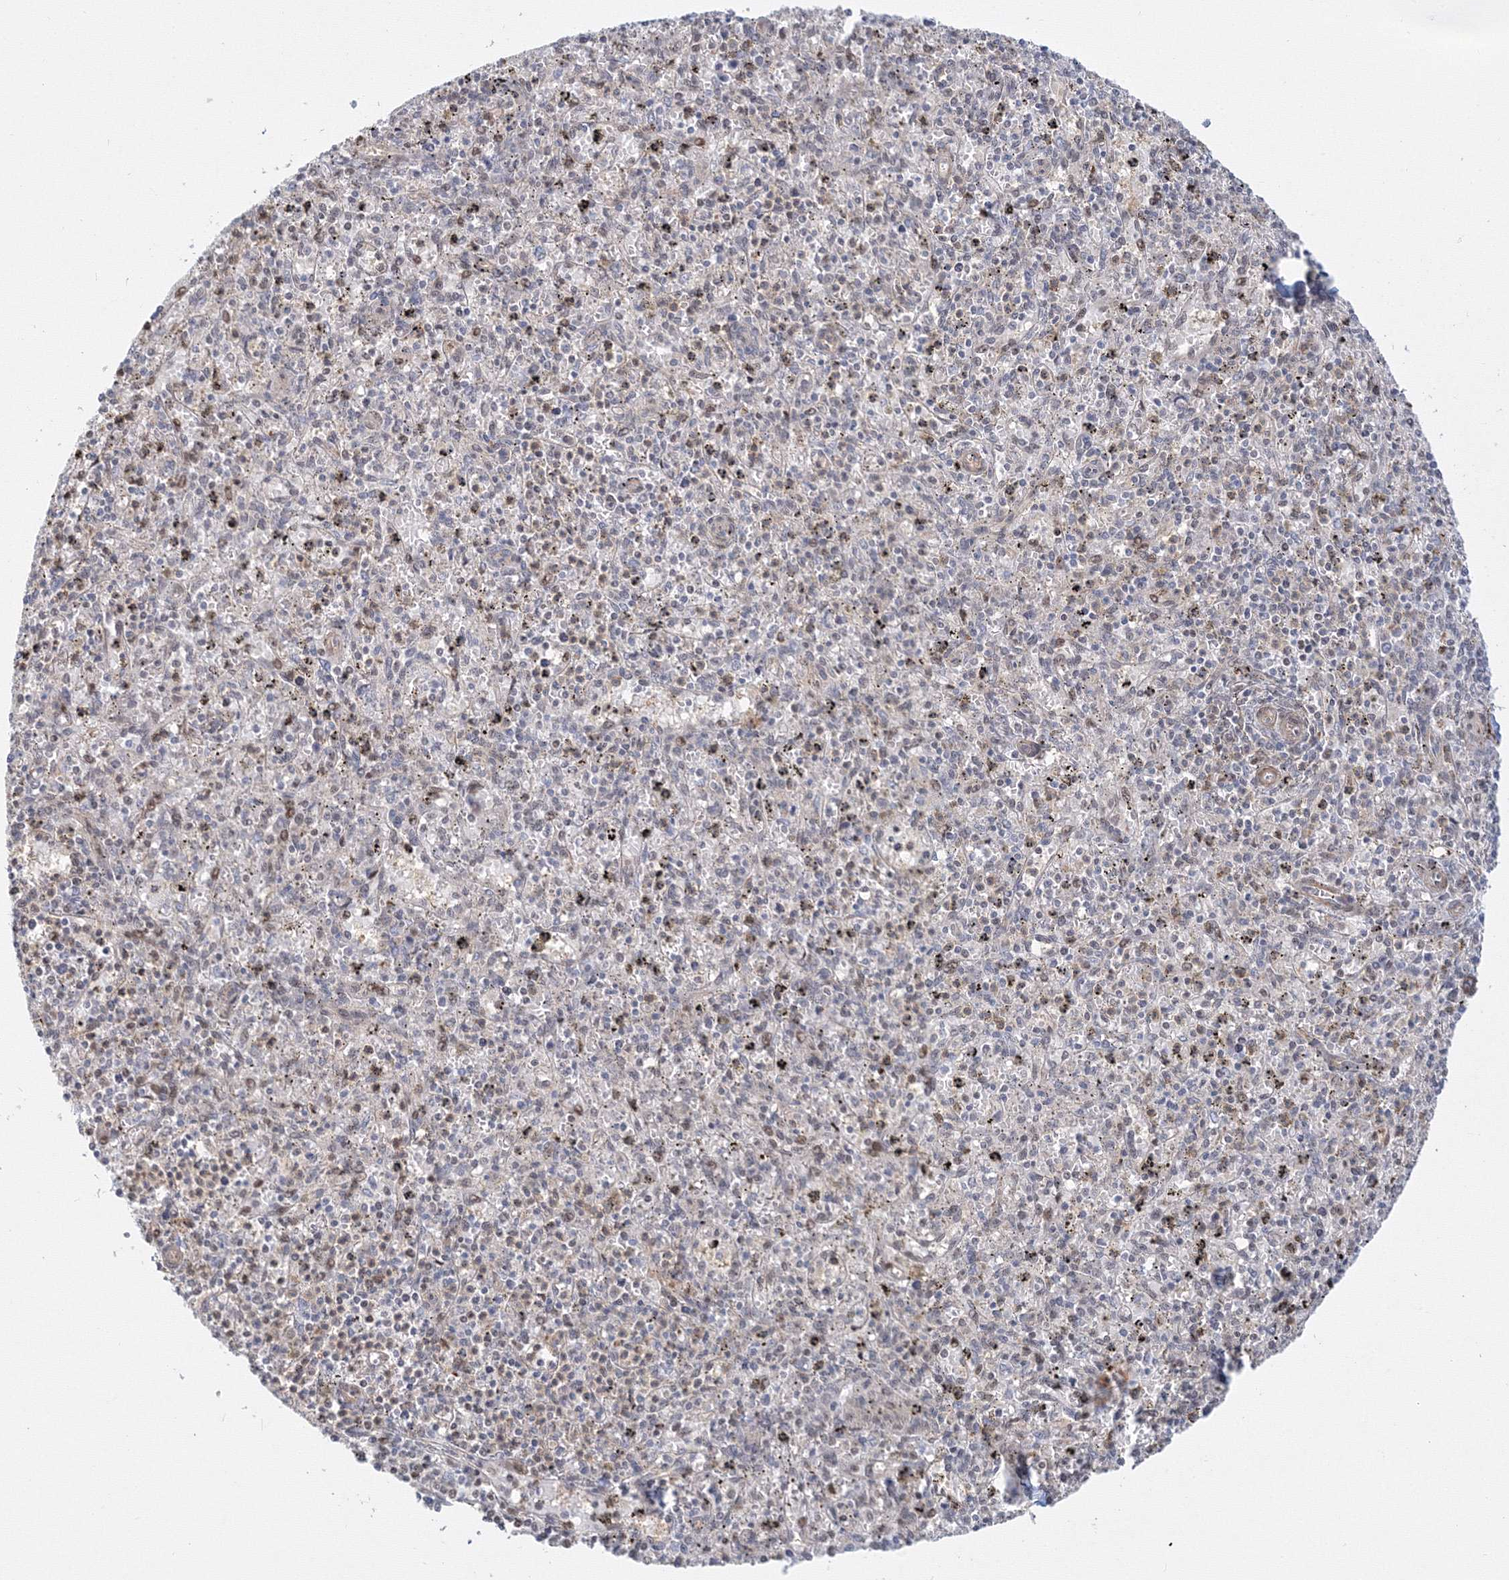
{"staining": {"intensity": "weak", "quantity": "<25%", "location": "cytoplasmic/membranous"}, "tissue": "spleen", "cell_type": "Cells in red pulp", "image_type": "normal", "snomed": [{"axis": "morphology", "description": "Normal tissue, NOS"}, {"axis": "topography", "description": "Spleen"}], "caption": "Image shows no significant protein positivity in cells in red pulp of benign spleen. The staining was performed using DAB (3,3'-diaminobenzidine) to visualize the protein expression in brown, while the nuclei were stained in blue with hematoxylin (Magnification: 20x).", "gene": "ARHGAP21", "patient": {"sex": "male", "age": 72}}